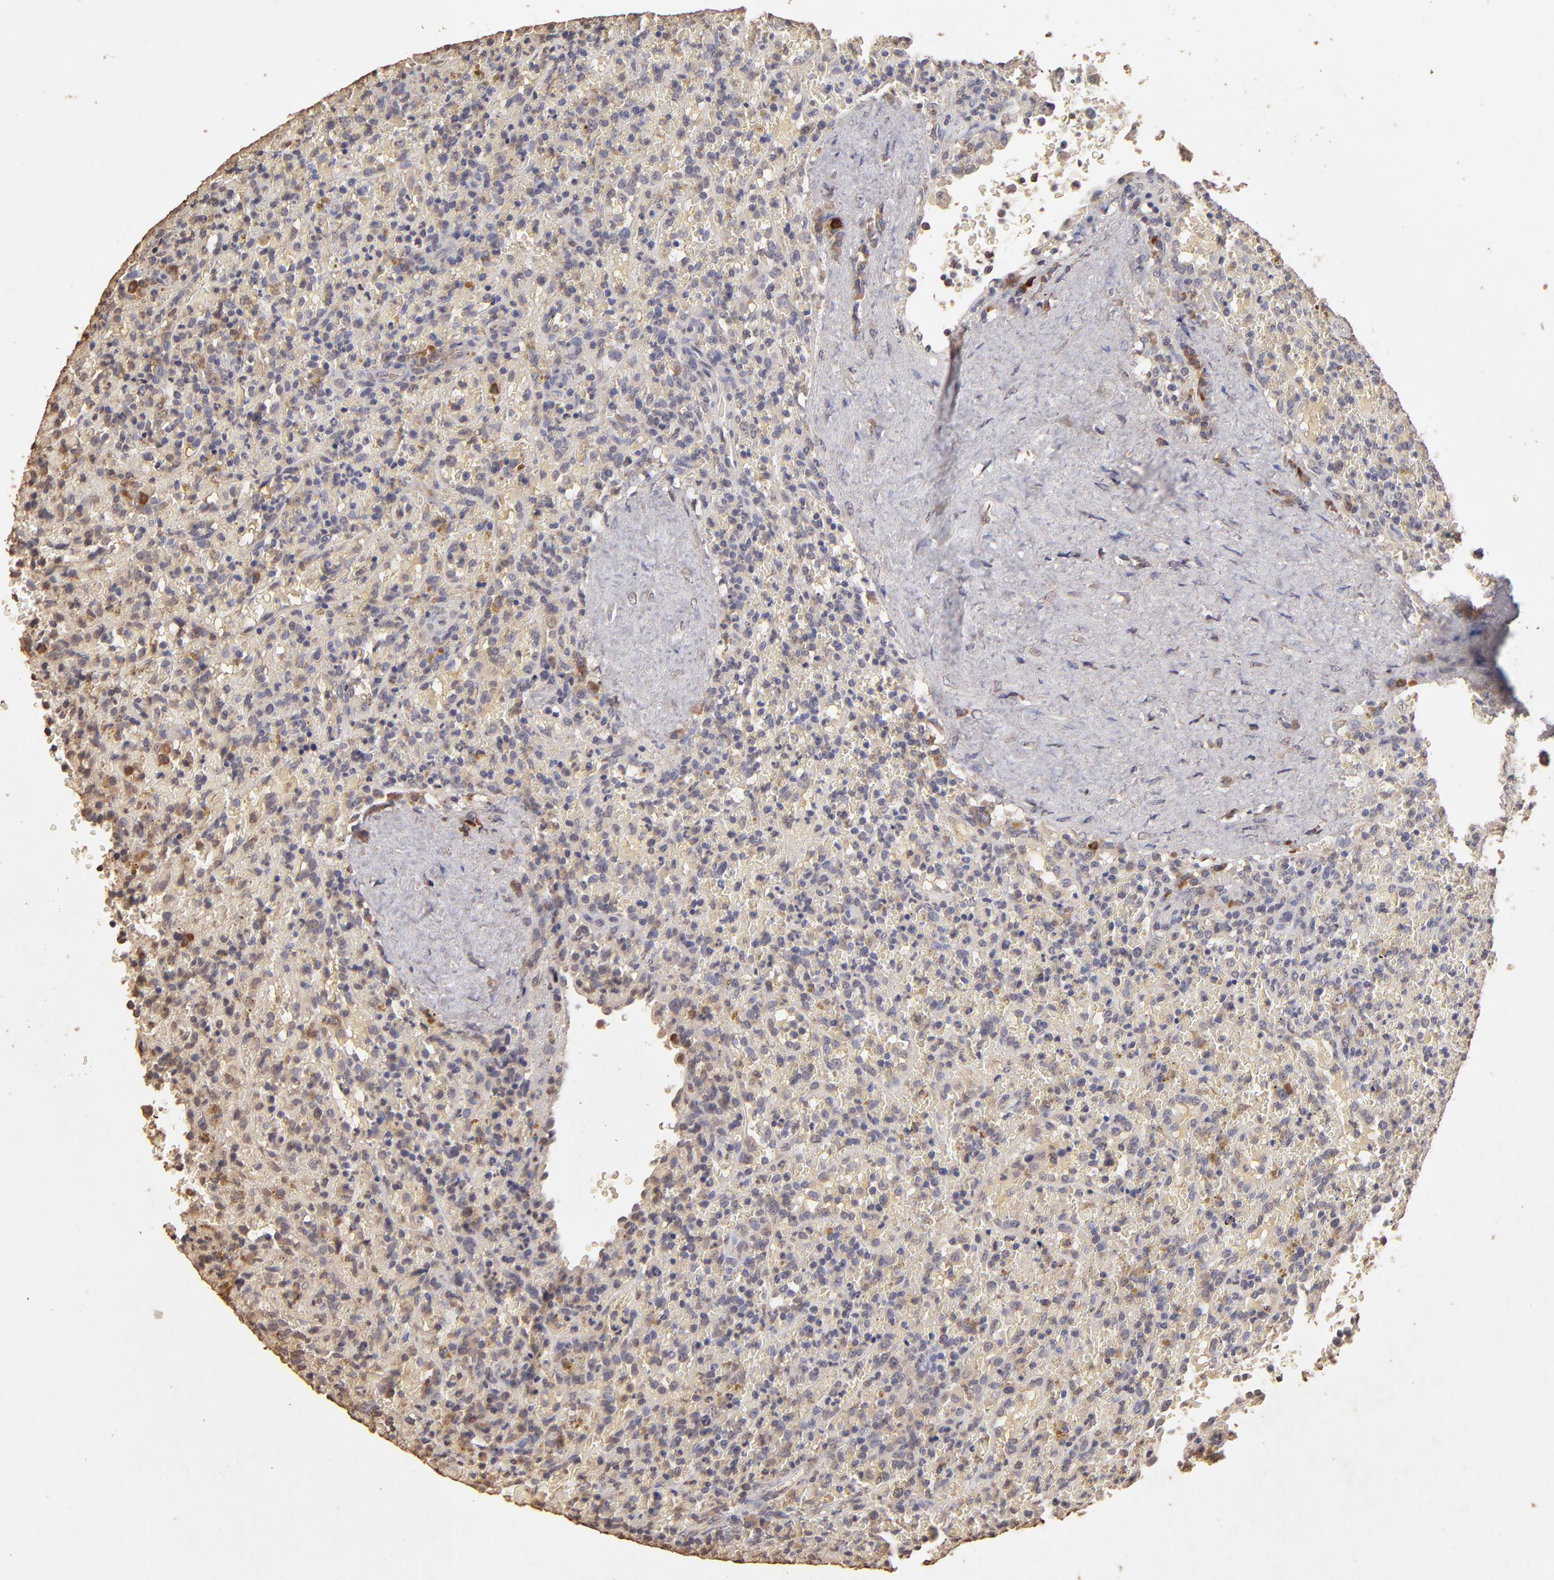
{"staining": {"intensity": "weak", "quantity": "<25%", "location": "cytoplasmic/membranous"}, "tissue": "lymphoma", "cell_type": "Tumor cells", "image_type": "cancer", "snomed": [{"axis": "morphology", "description": "Malignant lymphoma, non-Hodgkin's type, High grade"}, {"axis": "topography", "description": "Spleen"}, {"axis": "topography", "description": "Lymph node"}], "caption": "There is no significant staining in tumor cells of lymphoma.", "gene": "OPHN1", "patient": {"sex": "female", "age": 70}}